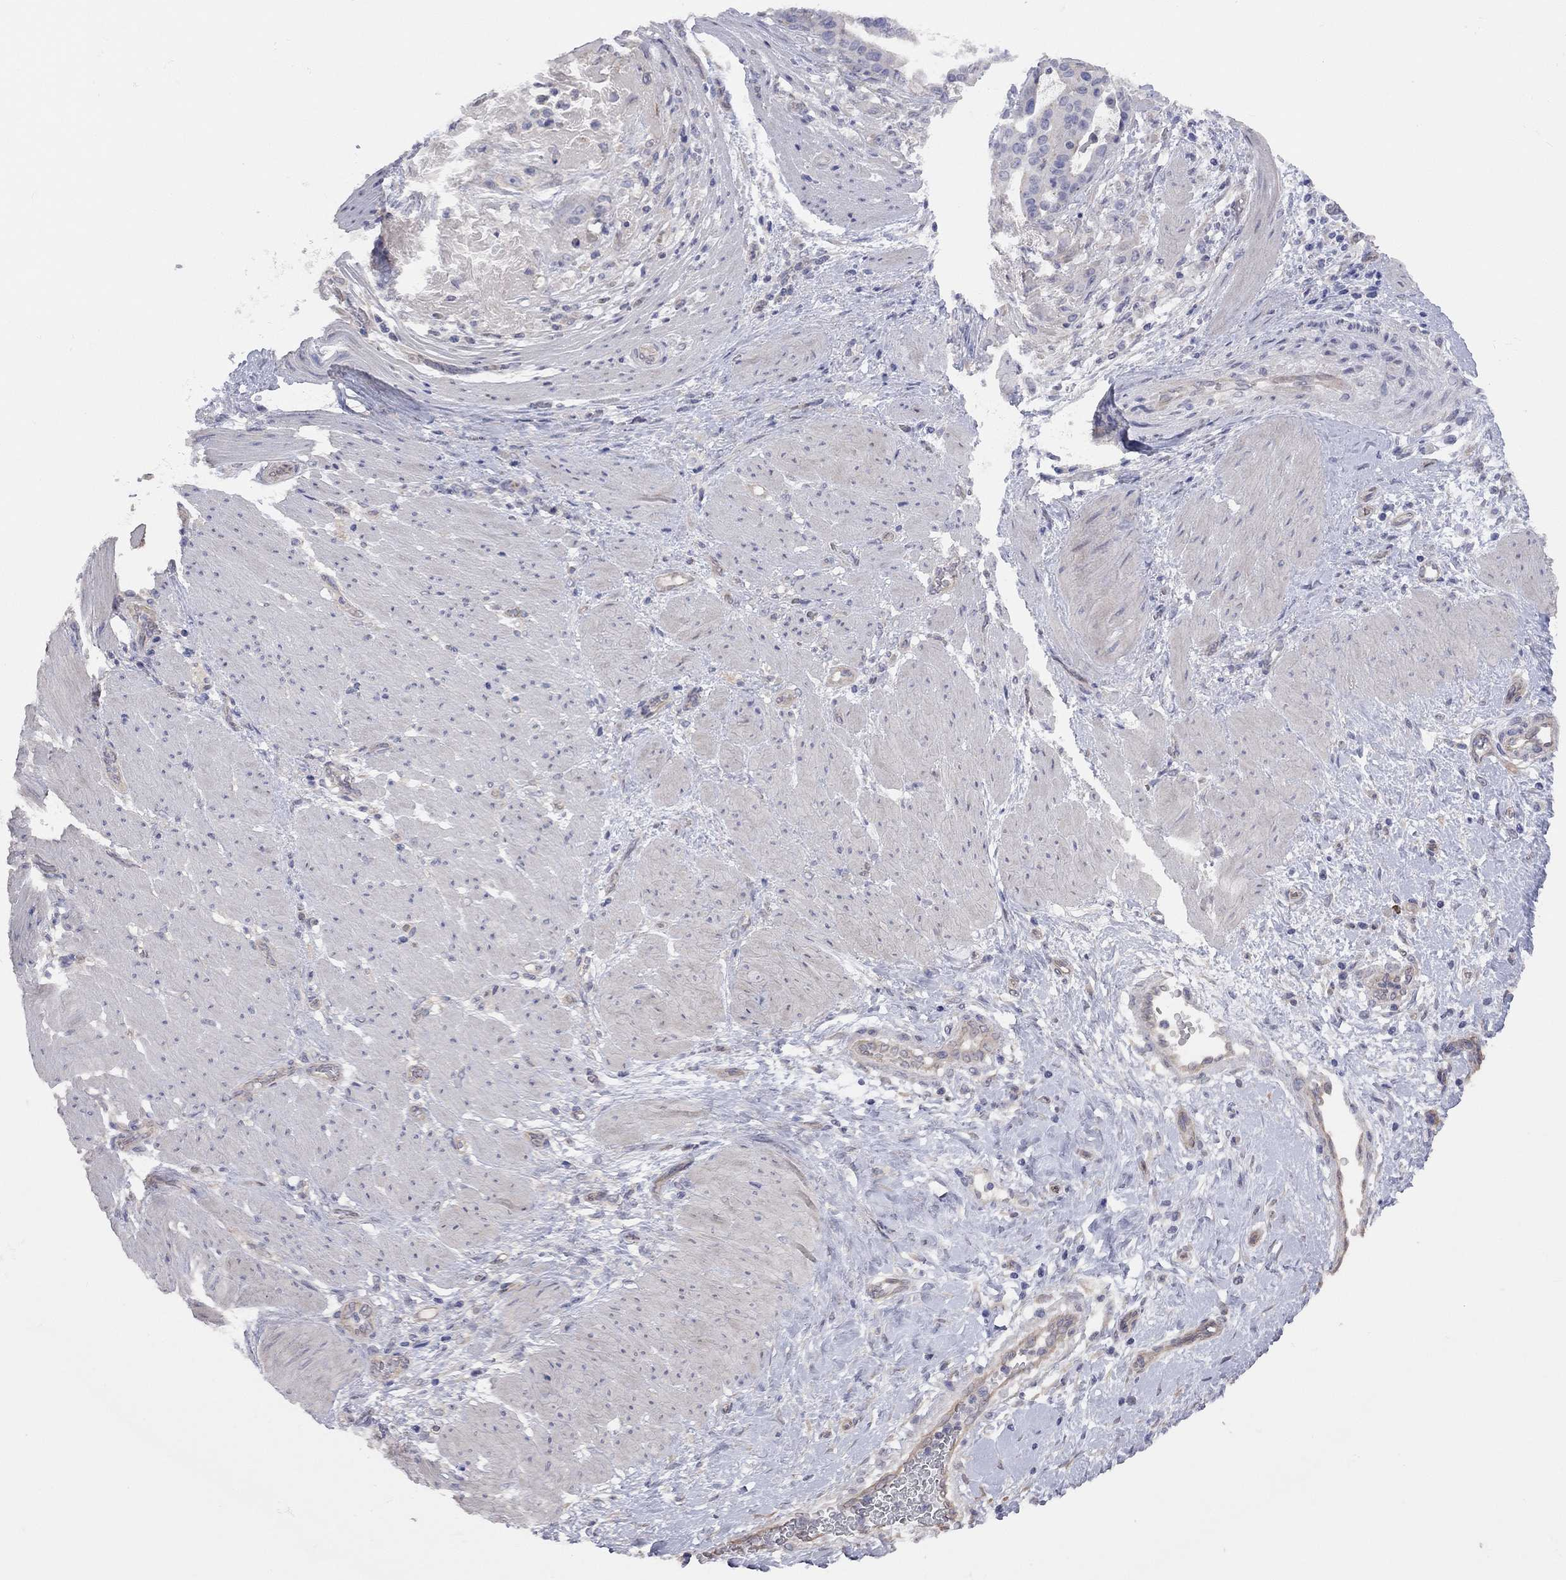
{"staining": {"intensity": "negative", "quantity": "none", "location": "none"}, "tissue": "stomach cancer", "cell_type": "Tumor cells", "image_type": "cancer", "snomed": [{"axis": "morphology", "description": "Adenocarcinoma, NOS"}, {"axis": "topography", "description": "Stomach"}], "caption": "Tumor cells are negative for brown protein staining in stomach cancer (adenocarcinoma).", "gene": "KCNB1", "patient": {"sex": "male", "age": 48}}